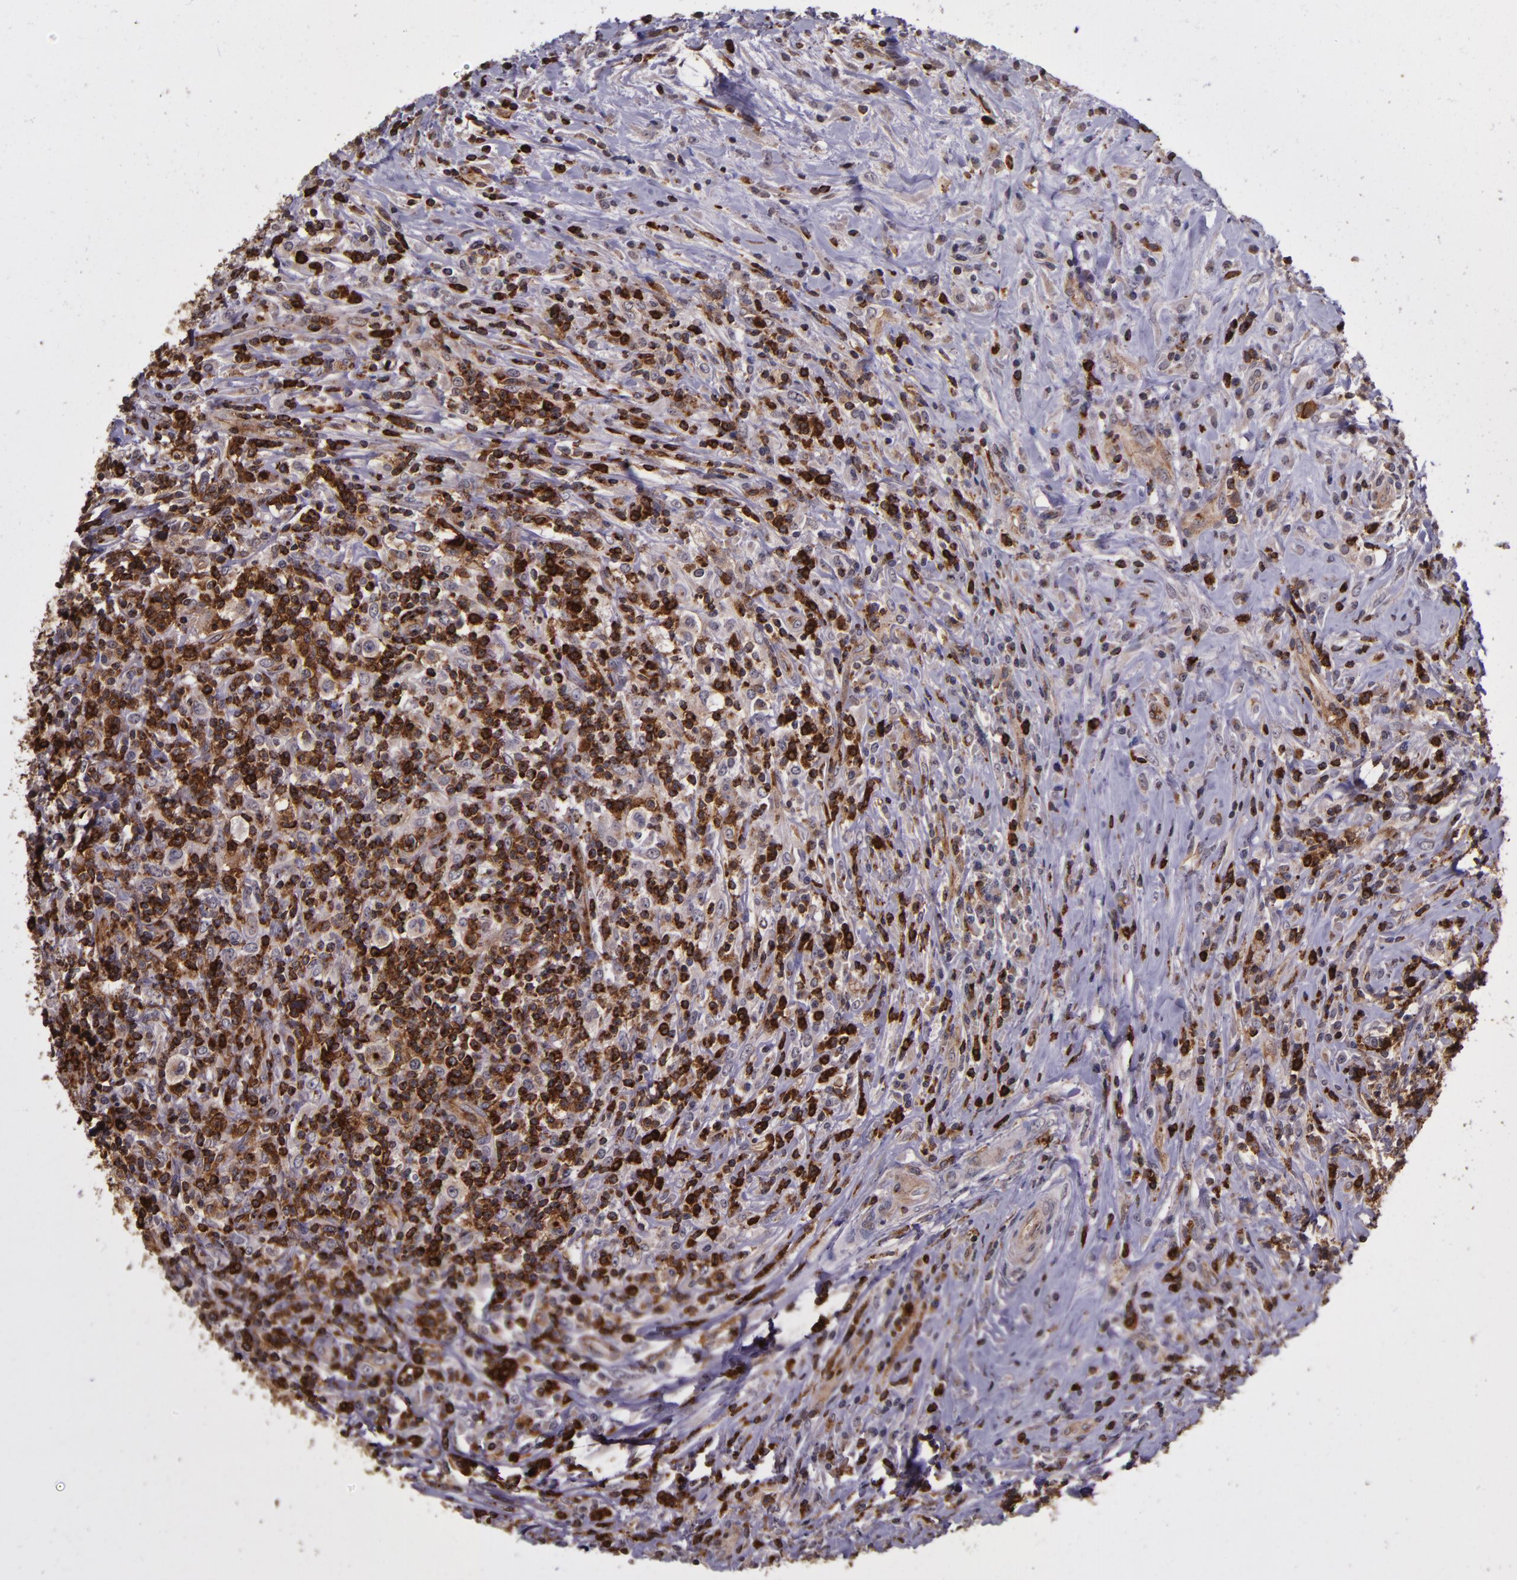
{"staining": {"intensity": "strong", "quantity": ">75%", "location": "cytoplasmic/membranous"}, "tissue": "lymphoma", "cell_type": "Tumor cells", "image_type": "cancer", "snomed": [{"axis": "morphology", "description": "Hodgkin's disease, NOS"}, {"axis": "topography", "description": "Lymph node"}], "caption": "IHC (DAB (3,3'-diaminobenzidine)) staining of lymphoma exhibits strong cytoplasmic/membranous protein staining in approximately >75% of tumor cells. (DAB = brown stain, brightfield microscopy at high magnification).", "gene": "SLC2A3", "patient": {"sex": "female", "age": 25}}